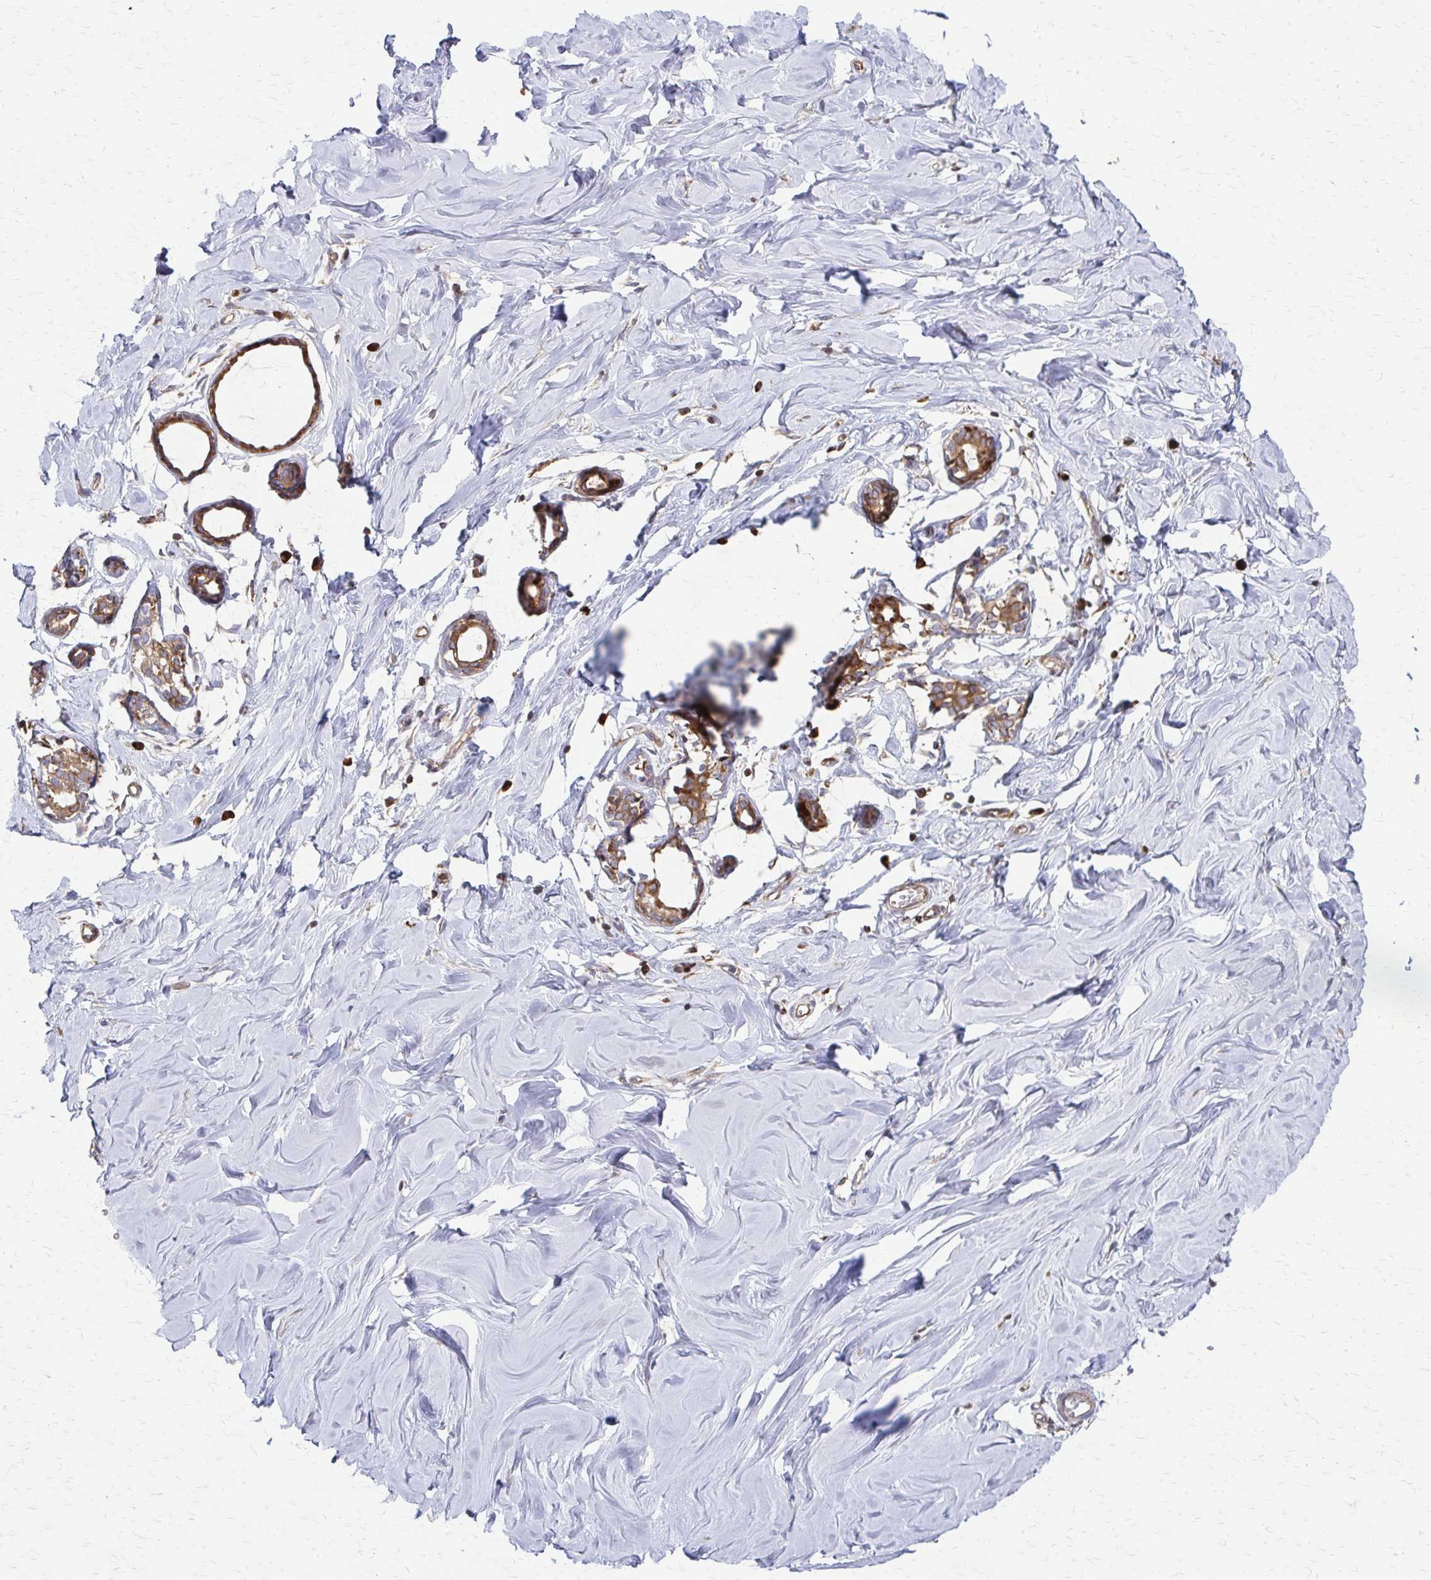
{"staining": {"intensity": "negative", "quantity": "none", "location": "none"}, "tissue": "breast", "cell_type": "Adipocytes", "image_type": "normal", "snomed": [{"axis": "morphology", "description": "Normal tissue, NOS"}, {"axis": "topography", "description": "Breast"}], "caption": "Immunohistochemical staining of normal human breast shows no significant positivity in adipocytes. (DAB IHC with hematoxylin counter stain).", "gene": "EEF2", "patient": {"sex": "female", "age": 27}}